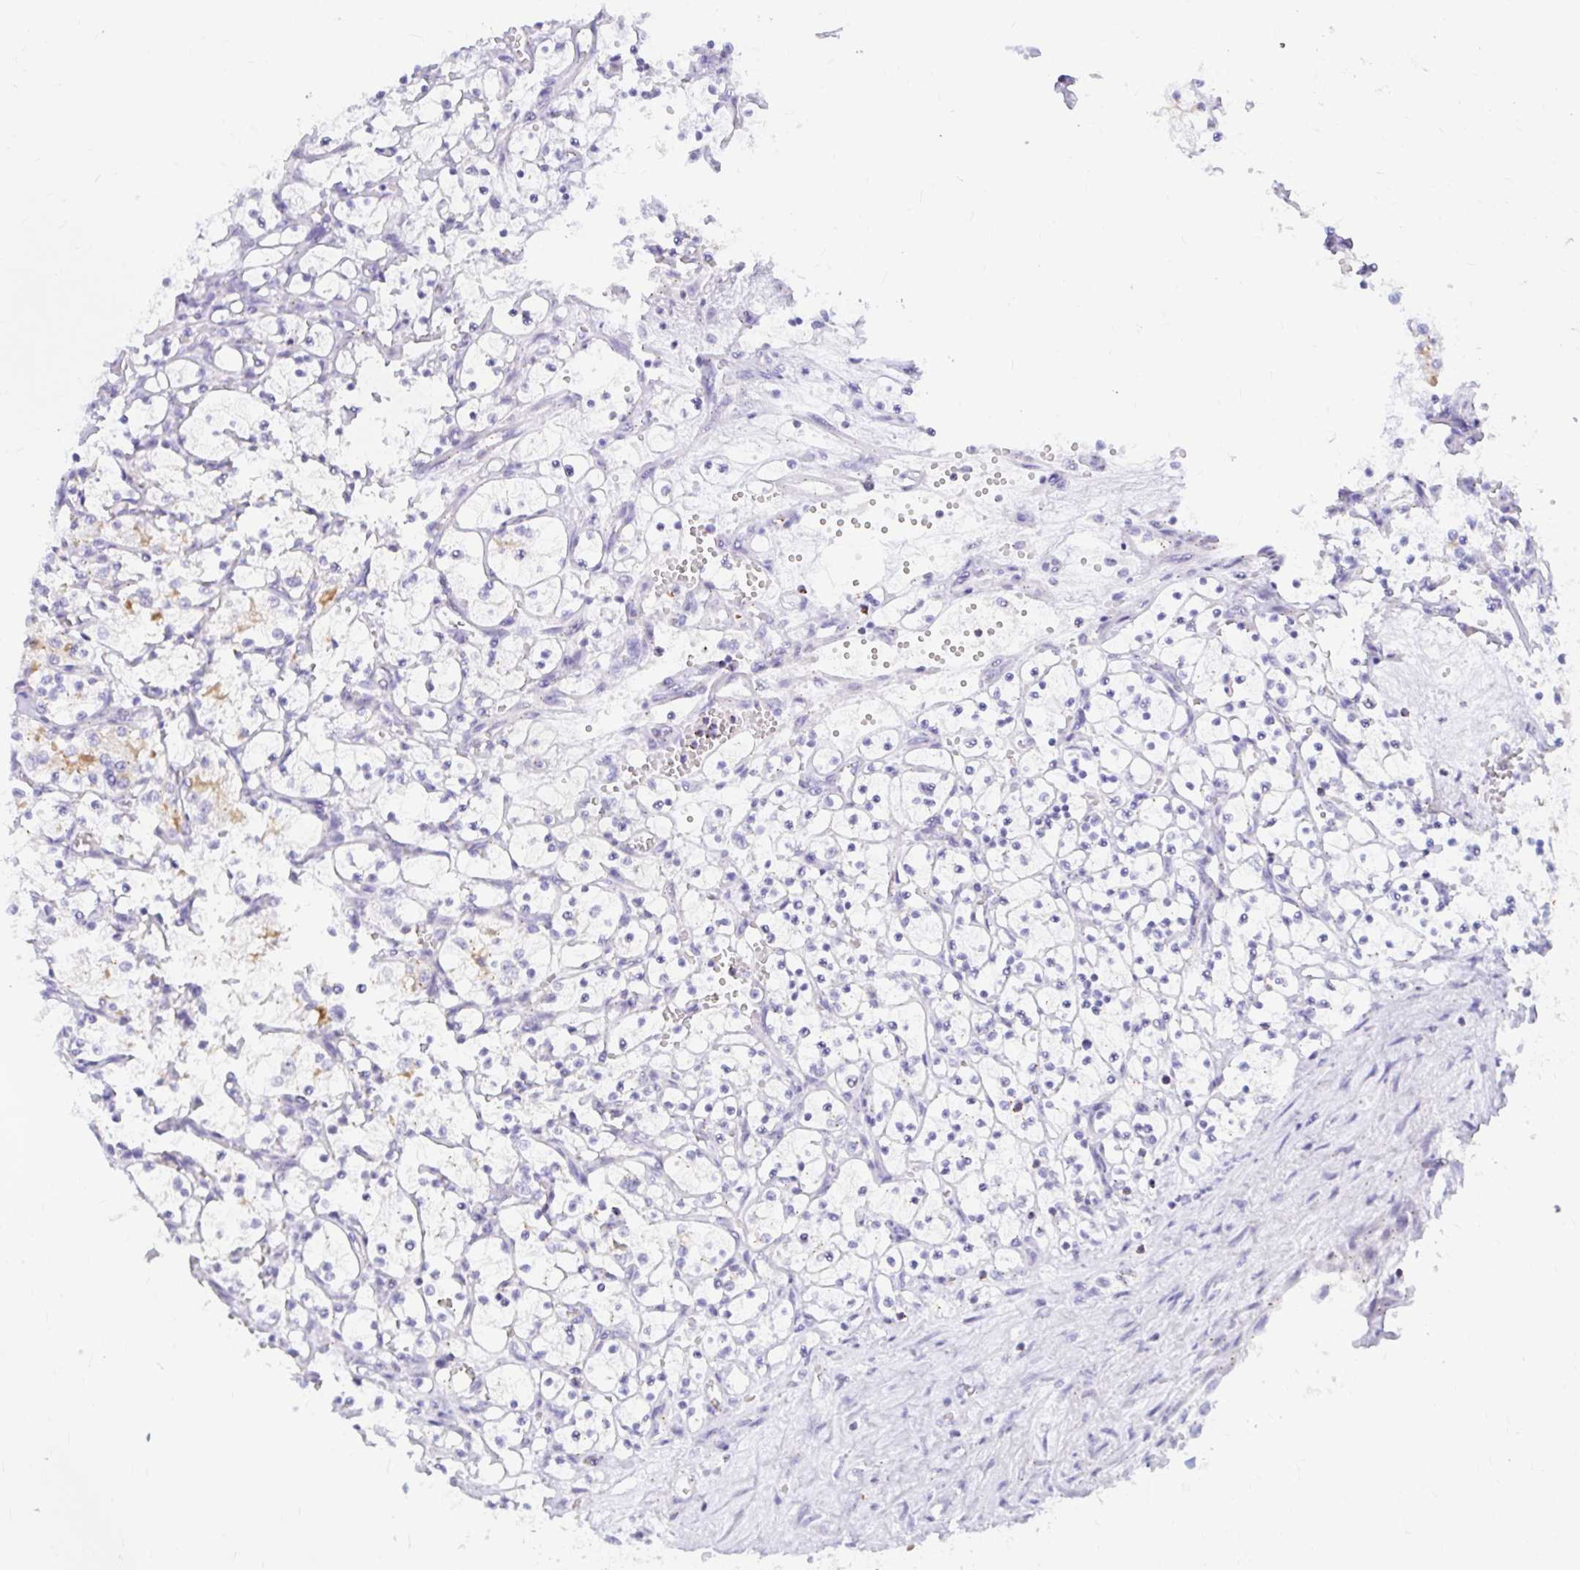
{"staining": {"intensity": "negative", "quantity": "none", "location": "none"}, "tissue": "renal cancer", "cell_type": "Tumor cells", "image_type": "cancer", "snomed": [{"axis": "morphology", "description": "Adenocarcinoma, NOS"}, {"axis": "topography", "description": "Kidney"}], "caption": "This is an immunohistochemistry (IHC) micrograph of human renal cancer (adenocarcinoma). There is no expression in tumor cells.", "gene": "RADIL", "patient": {"sex": "female", "age": 69}}